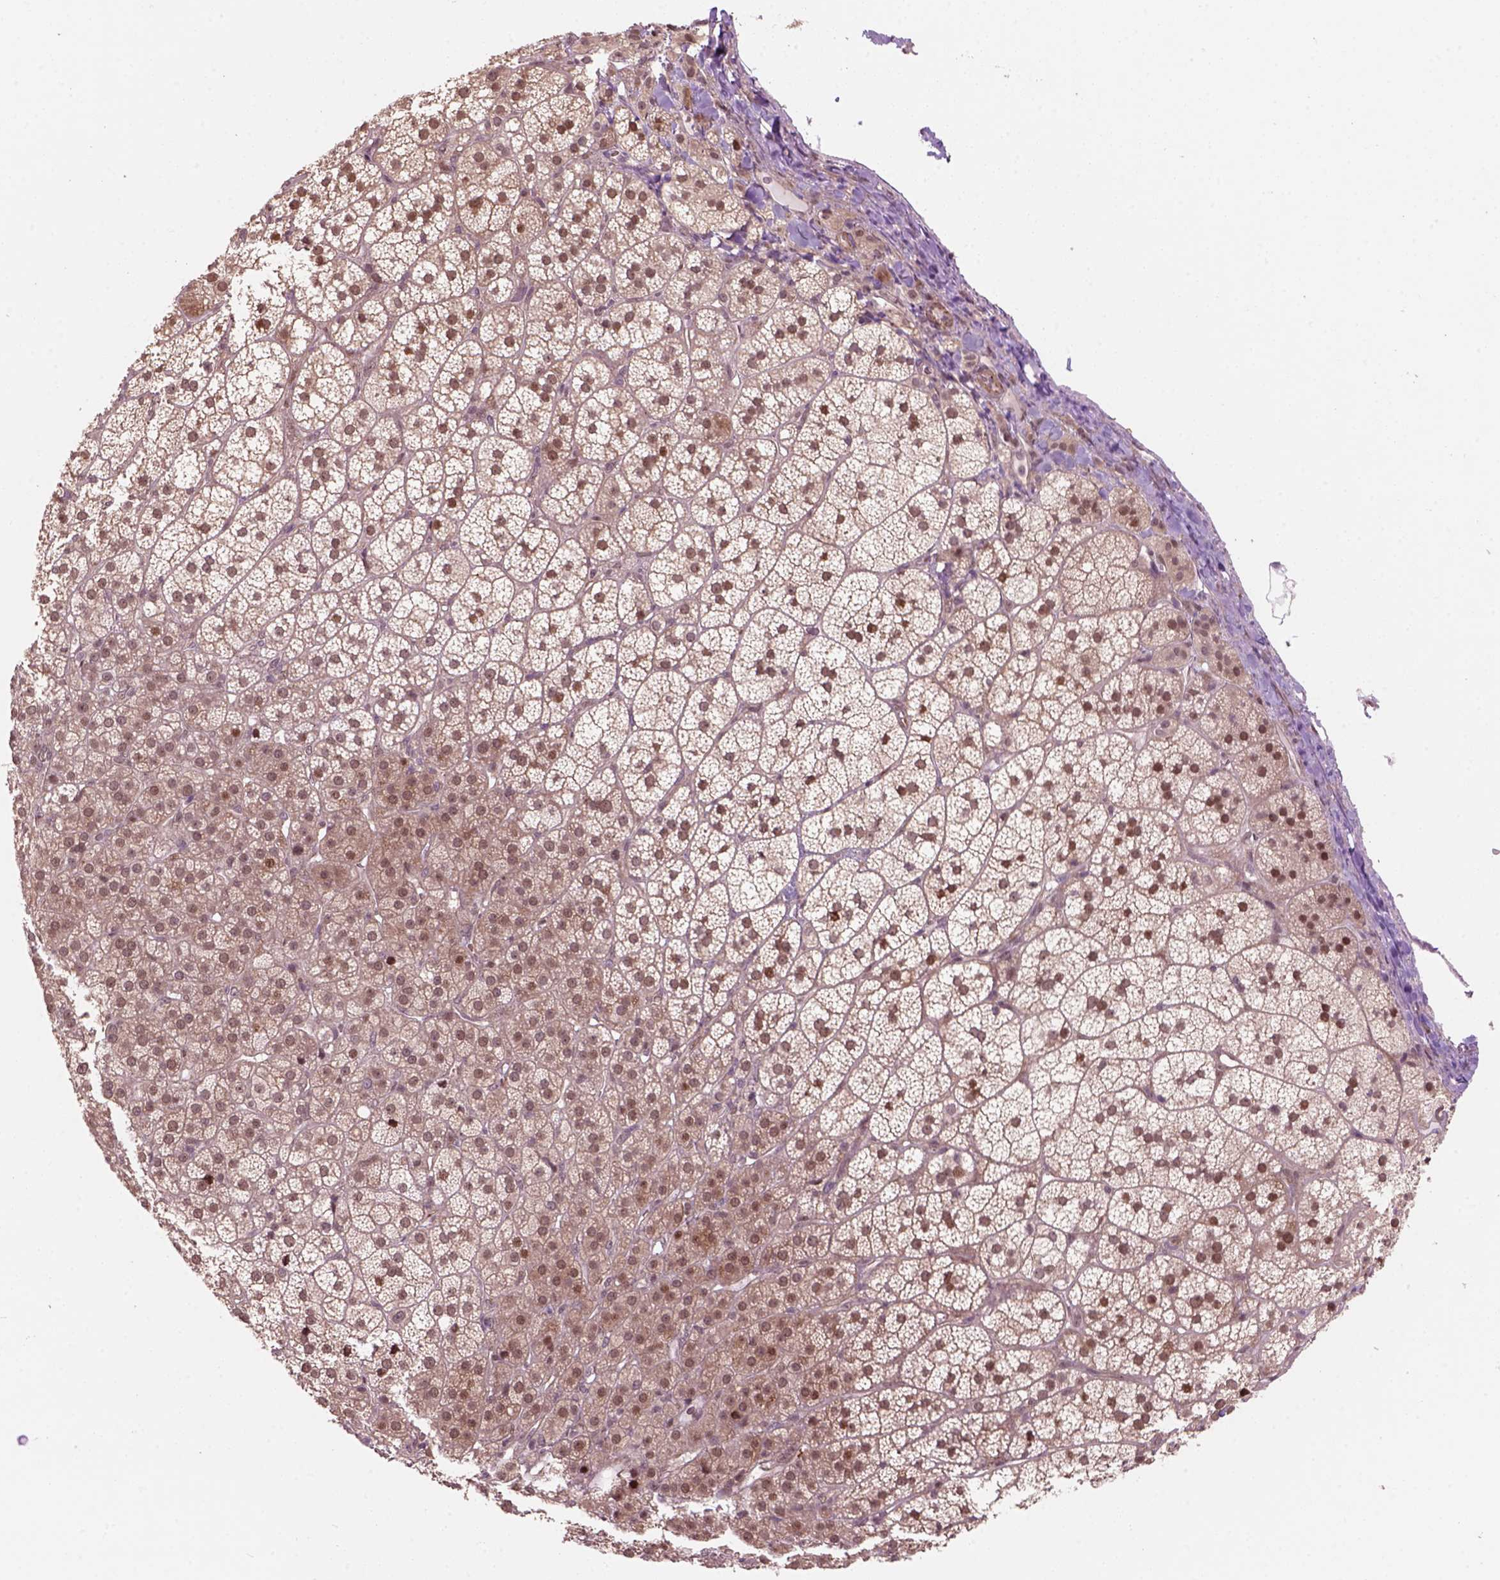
{"staining": {"intensity": "moderate", "quantity": "25%-75%", "location": "cytoplasmic/membranous,nuclear"}, "tissue": "adrenal gland", "cell_type": "Glandular cells", "image_type": "normal", "snomed": [{"axis": "morphology", "description": "Normal tissue, NOS"}, {"axis": "topography", "description": "Adrenal gland"}], "caption": "An image of adrenal gland stained for a protein demonstrates moderate cytoplasmic/membranous,nuclear brown staining in glandular cells. (Brightfield microscopy of DAB IHC at high magnification).", "gene": "PSMD11", "patient": {"sex": "female", "age": 60}}